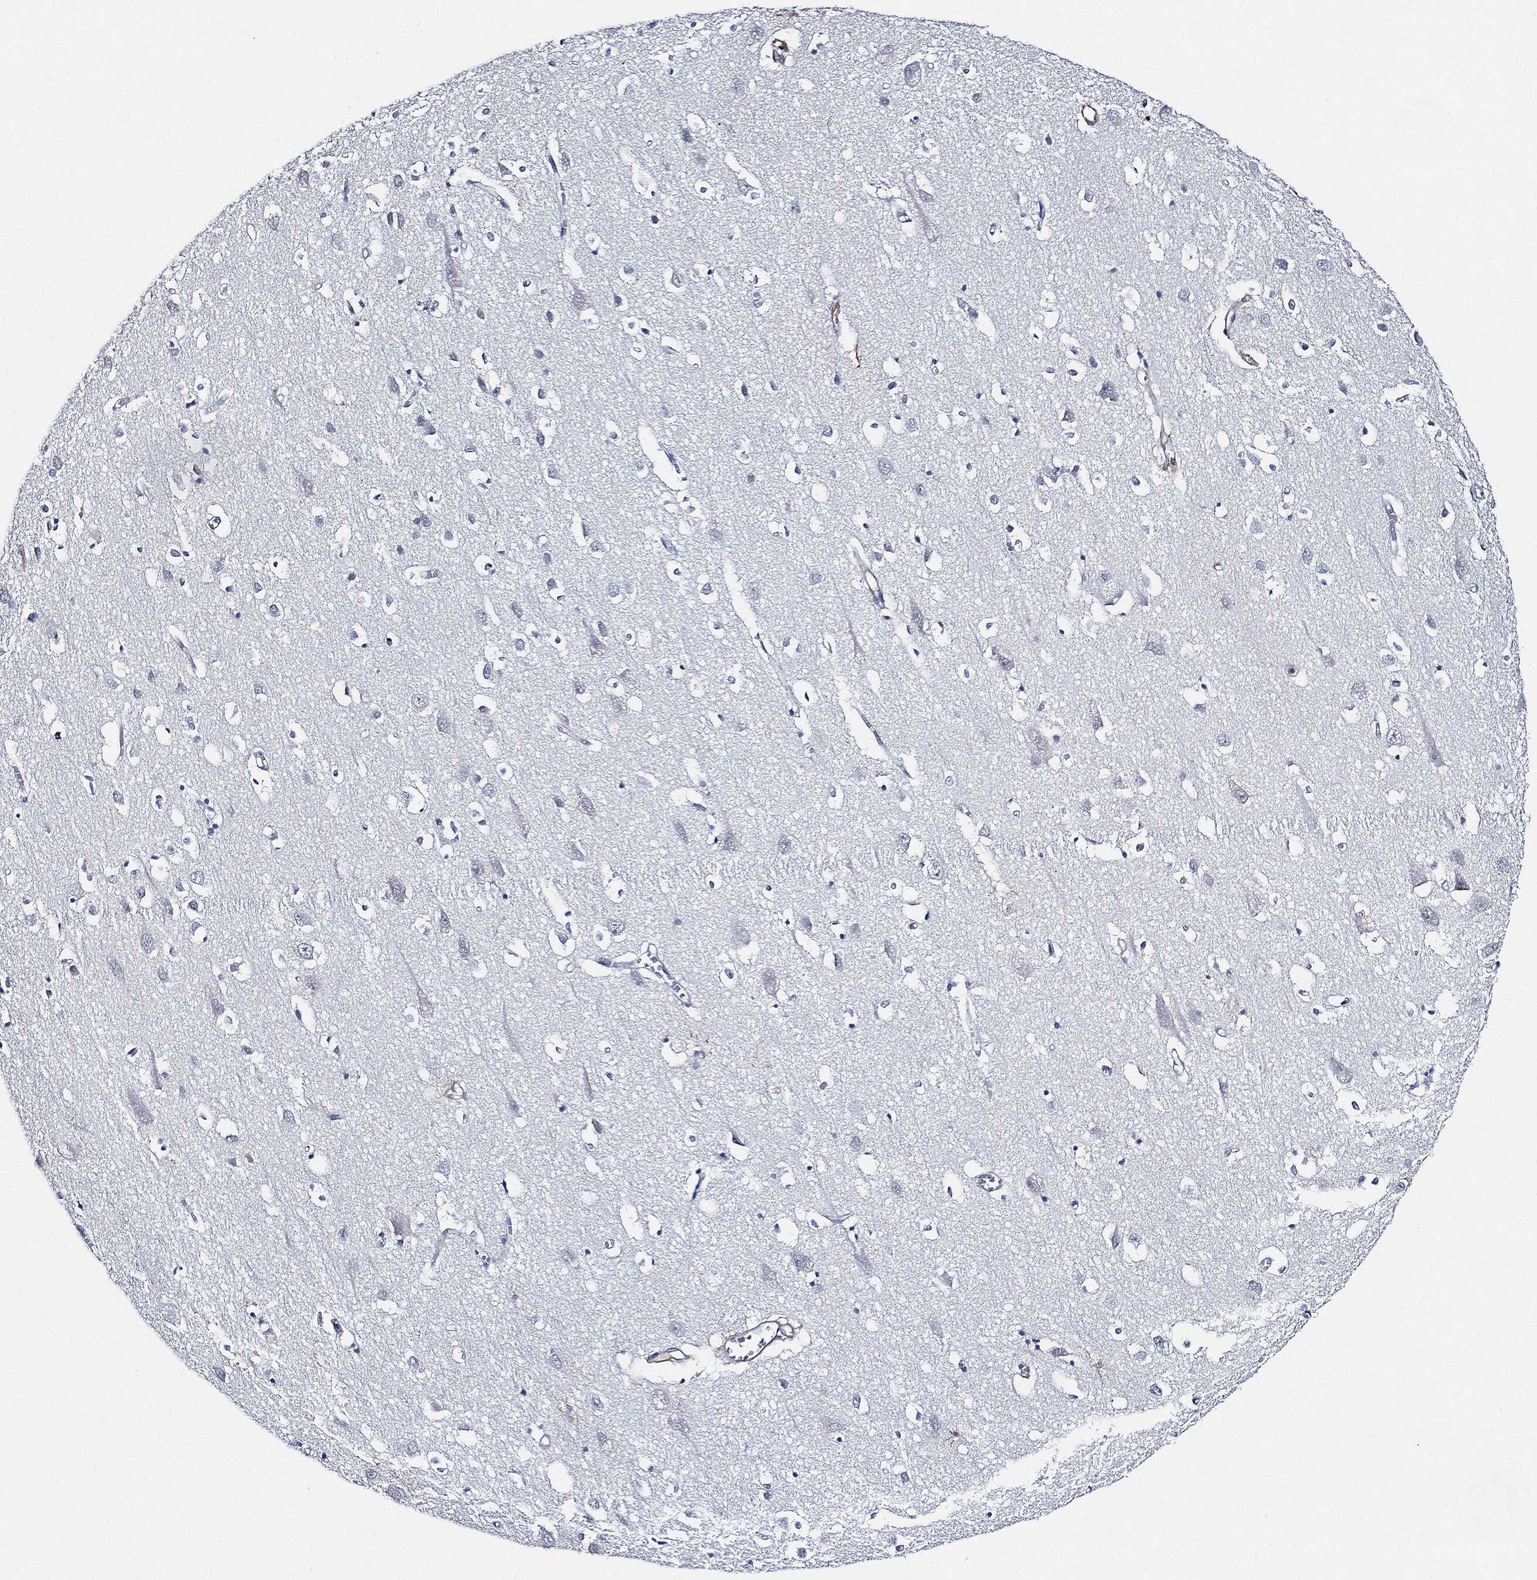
{"staining": {"intensity": "negative", "quantity": "none", "location": "none"}, "tissue": "cerebral cortex", "cell_type": "Endothelial cells", "image_type": "normal", "snomed": [{"axis": "morphology", "description": "Normal tissue, NOS"}, {"axis": "topography", "description": "Cerebral cortex"}], "caption": "Cerebral cortex was stained to show a protein in brown. There is no significant positivity in endothelial cells.", "gene": "THSD1", "patient": {"sex": "male", "age": 70}}